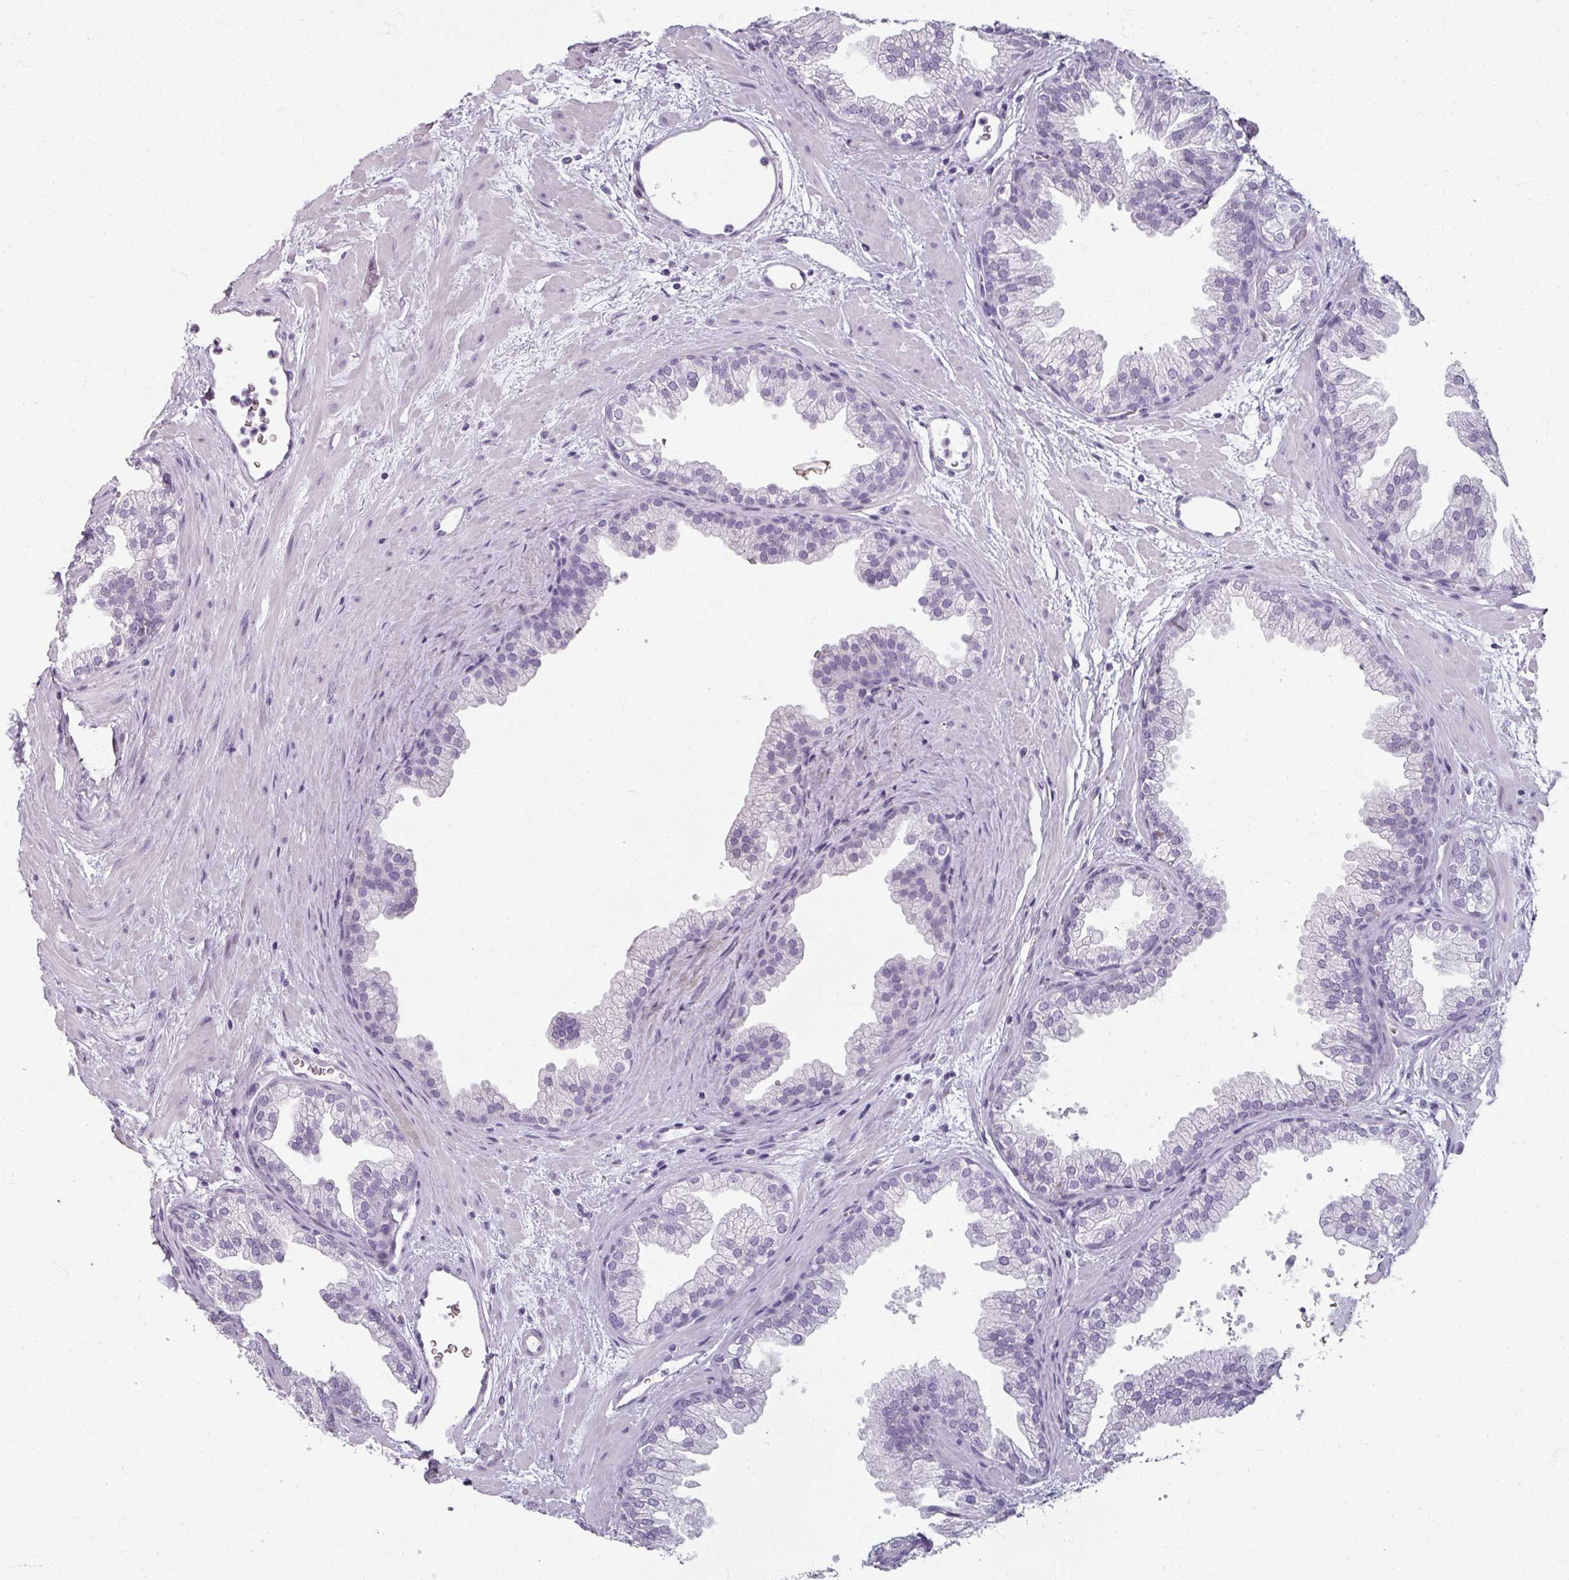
{"staining": {"intensity": "negative", "quantity": "none", "location": "none"}, "tissue": "prostate", "cell_type": "Glandular cells", "image_type": "normal", "snomed": [{"axis": "morphology", "description": "Normal tissue, NOS"}, {"axis": "topography", "description": "Prostate"}], "caption": "Prostate stained for a protein using IHC displays no expression glandular cells.", "gene": "REG3A", "patient": {"sex": "male", "age": 37}}